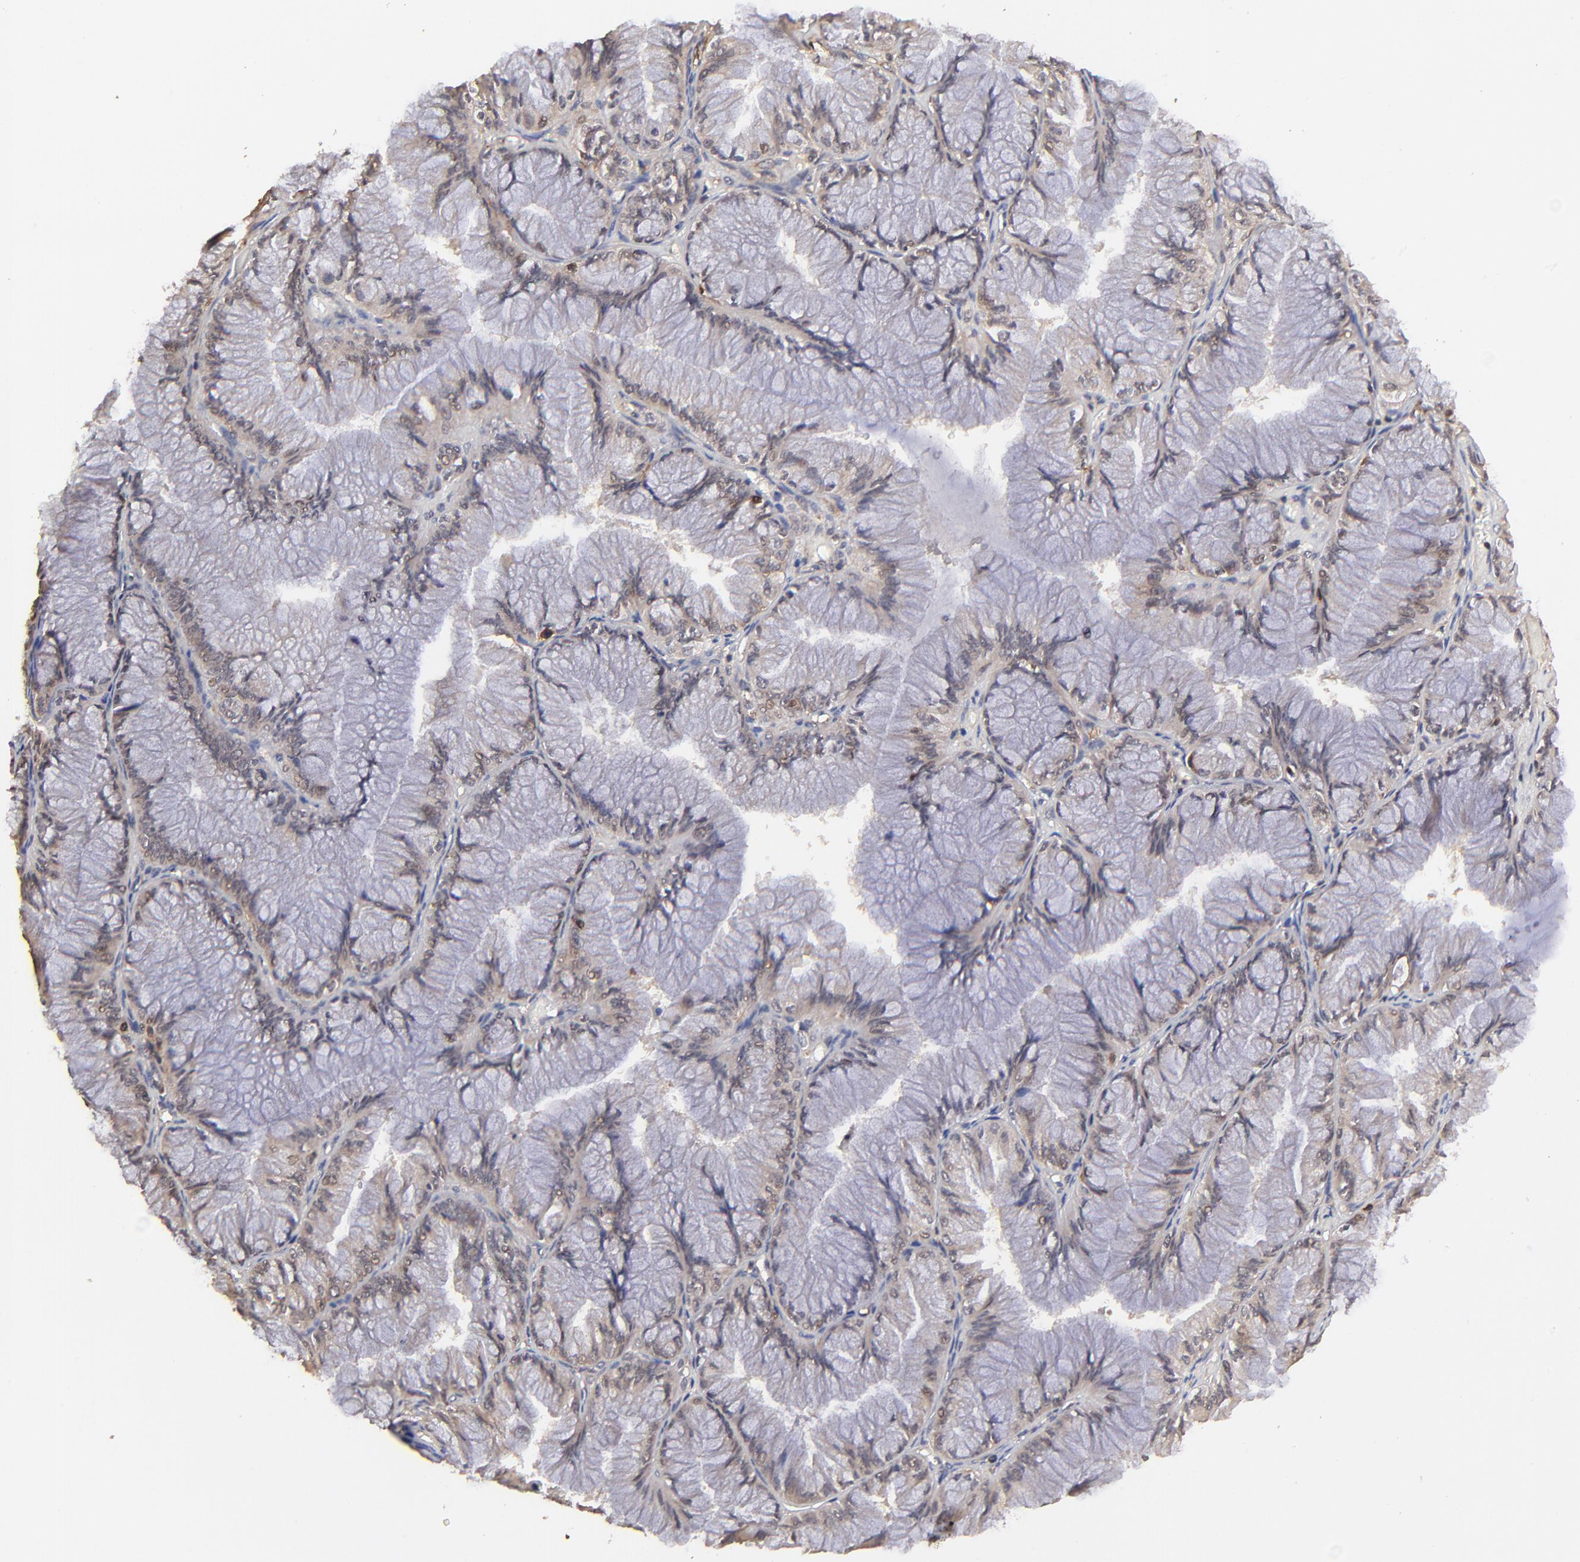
{"staining": {"intensity": "weak", "quantity": ">75%", "location": "cytoplasmic/membranous,nuclear"}, "tissue": "ovarian cancer", "cell_type": "Tumor cells", "image_type": "cancer", "snomed": [{"axis": "morphology", "description": "Cystadenocarcinoma, mucinous, NOS"}, {"axis": "topography", "description": "Ovary"}], "caption": "About >75% of tumor cells in human ovarian cancer (mucinous cystadenocarcinoma) reveal weak cytoplasmic/membranous and nuclear protein expression as visualized by brown immunohistochemical staining.", "gene": "STON2", "patient": {"sex": "female", "age": 63}}